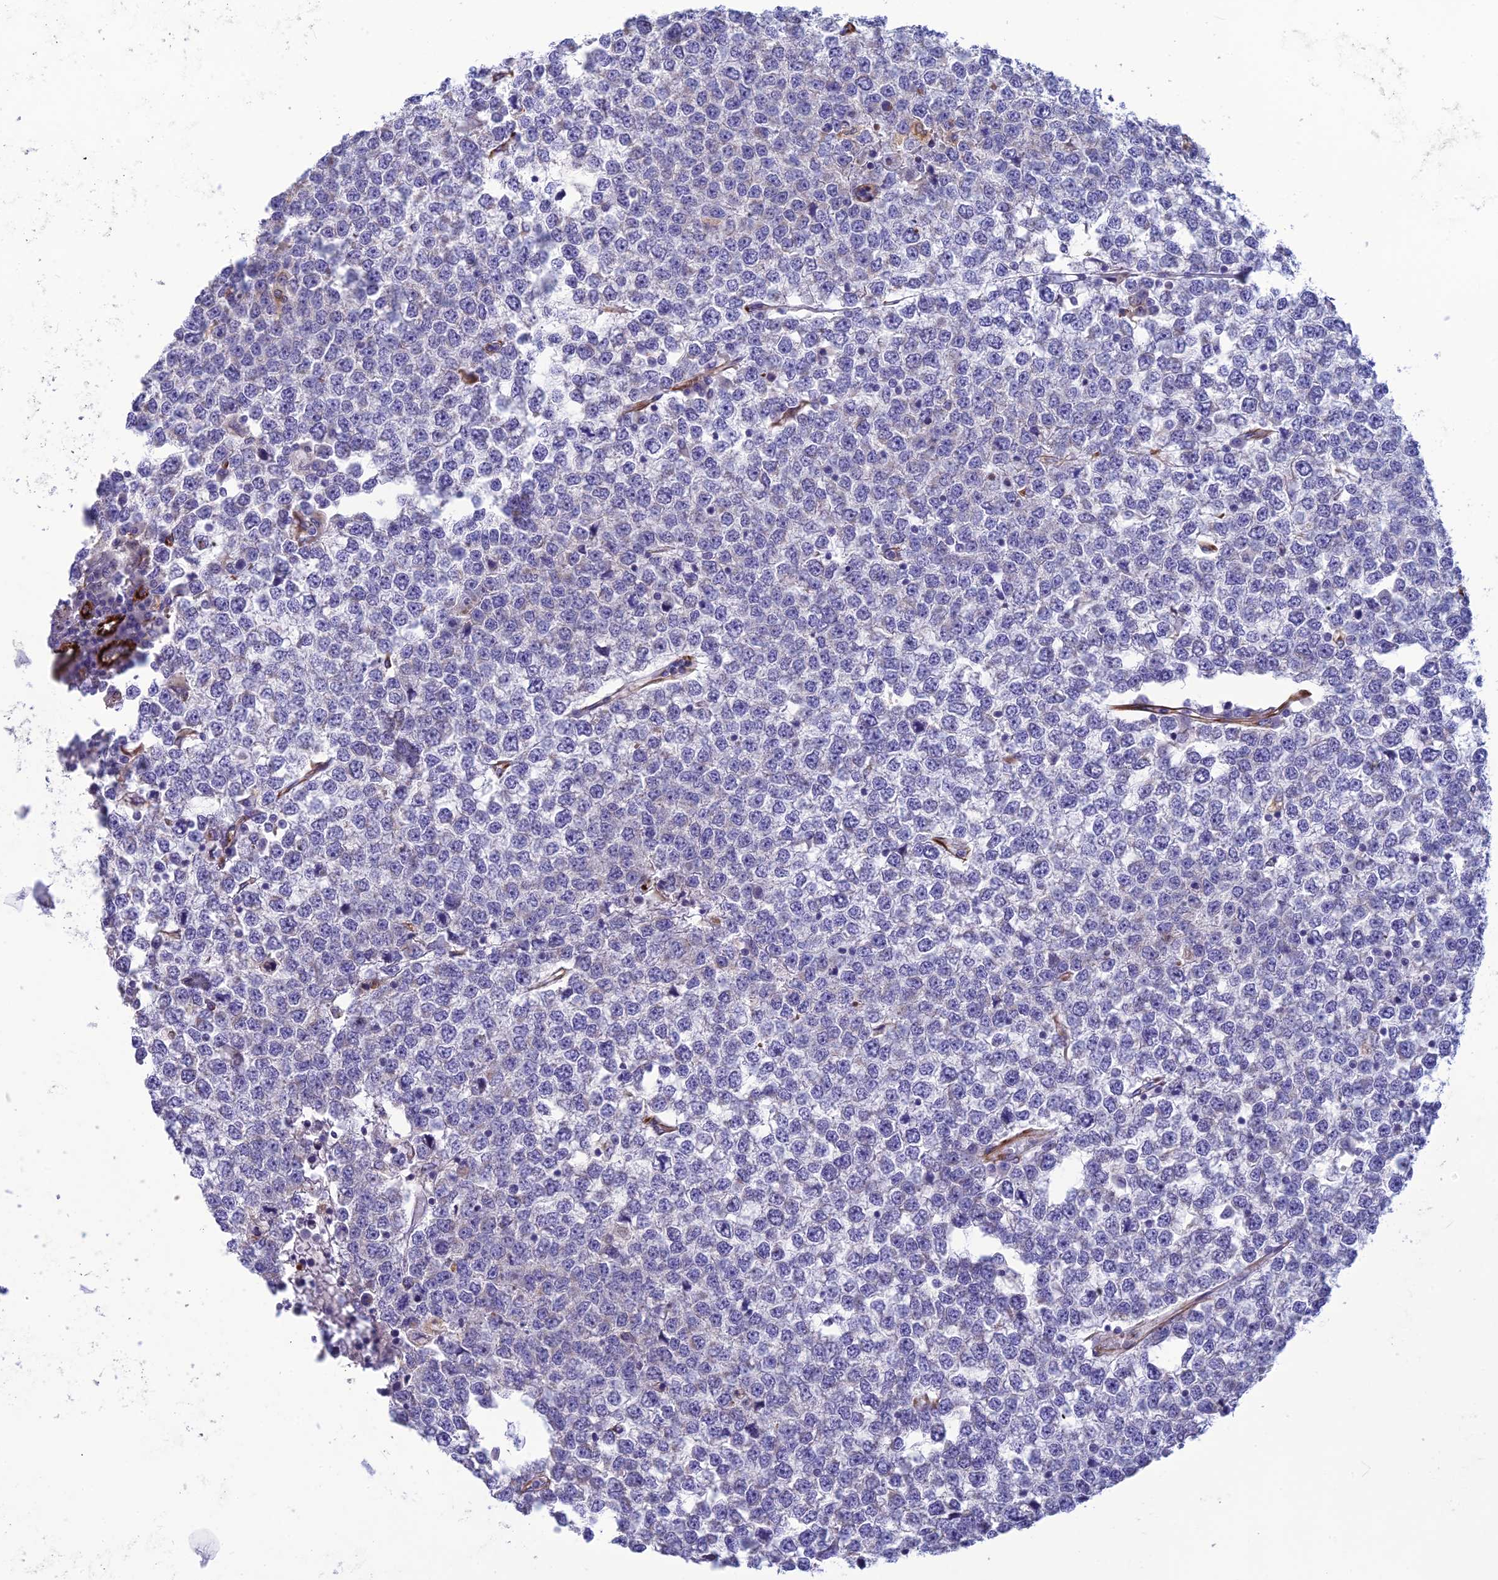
{"staining": {"intensity": "negative", "quantity": "none", "location": "none"}, "tissue": "testis cancer", "cell_type": "Tumor cells", "image_type": "cancer", "snomed": [{"axis": "morphology", "description": "Seminoma, NOS"}, {"axis": "topography", "description": "Testis"}], "caption": "This is an IHC image of human testis cancer (seminoma). There is no positivity in tumor cells.", "gene": "FBXL20", "patient": {"sex": "male", "age": 65}}